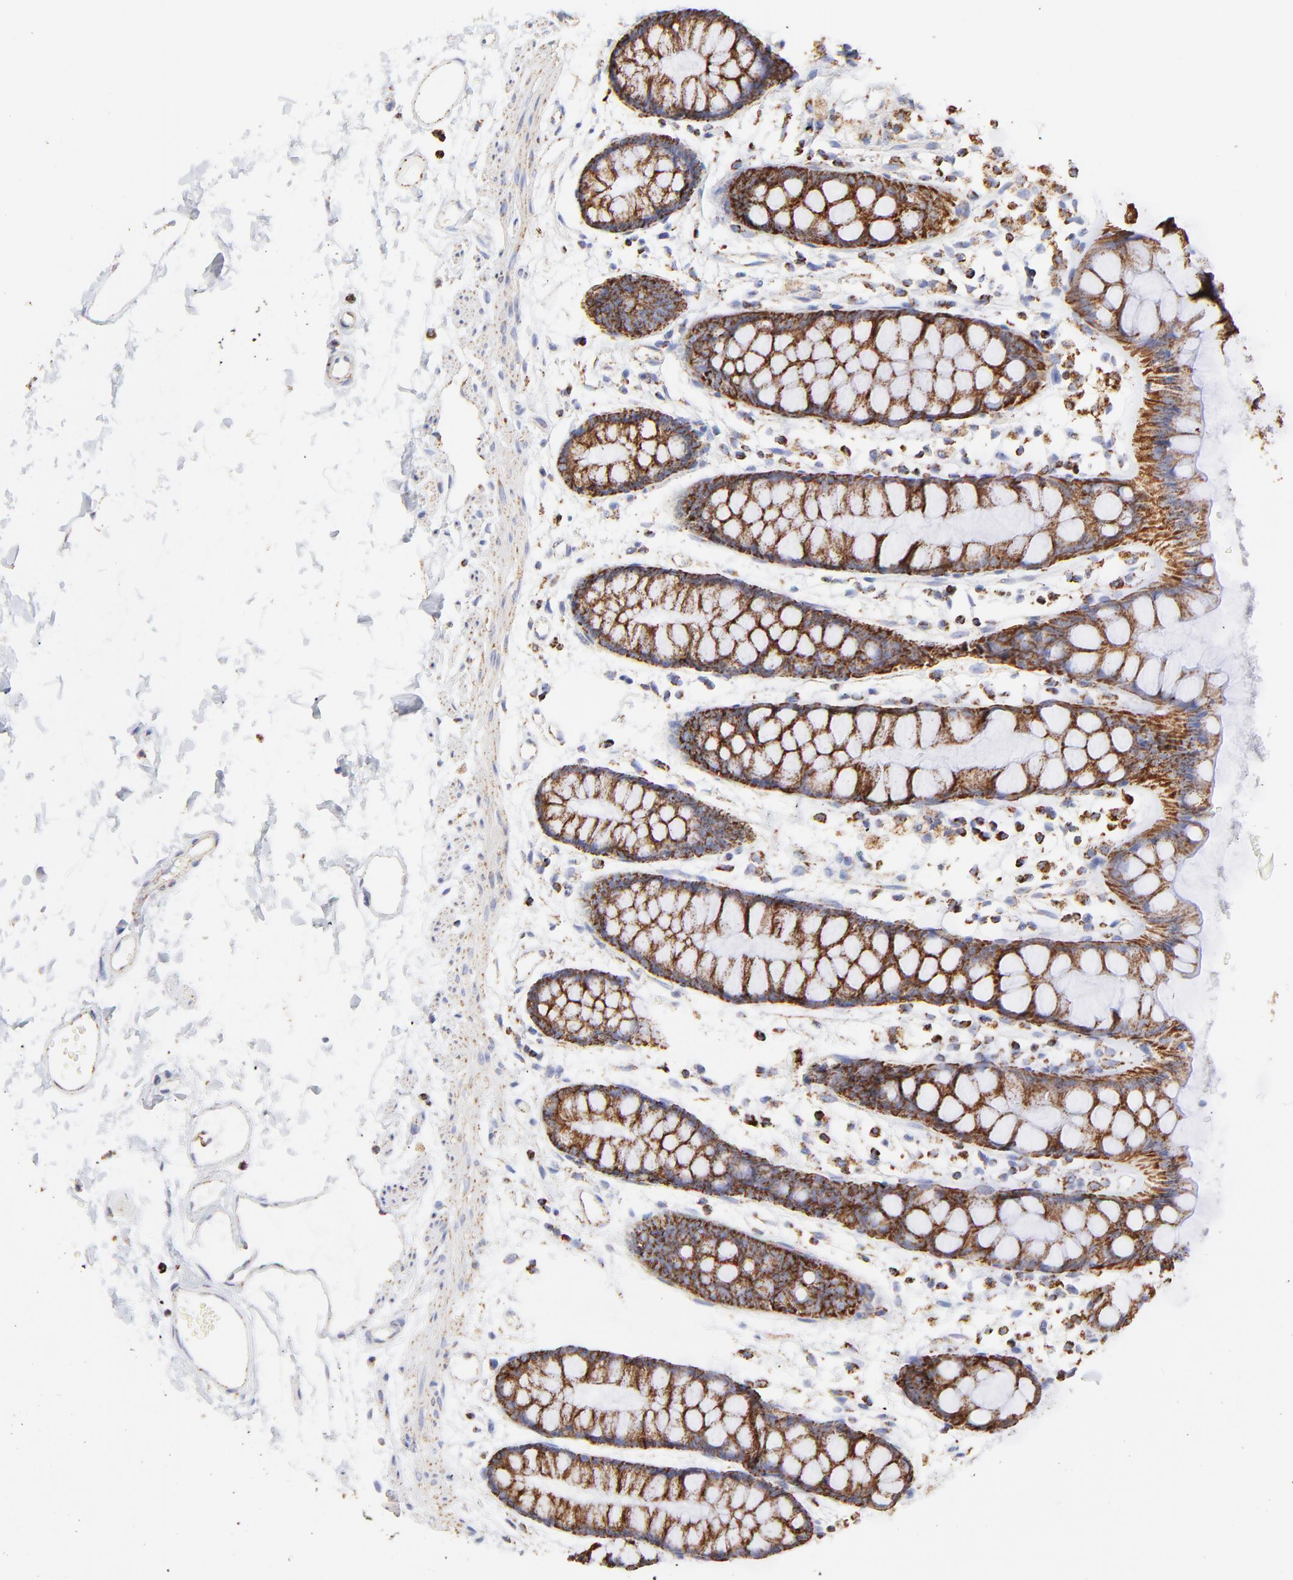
{"staining": {"intensity": "strong", "quantity": ">75%", "location": "cytoplasmic/membranous"}, "tissue": "rectum", "cell_type": "Glandular cells", "image_type": "normal", "snomed": [{"axis": "morphology", "description": "Normal tissue, NOS"}, {"axis": "topography", "description": "Rectum"}], "caption": "Strong cytoplasmic/membranous protein expression is appreciated in about >75% of glandular cells in rectum.", "gene": "COX4I1", "patient": {"sex": "female", "age": 66}}